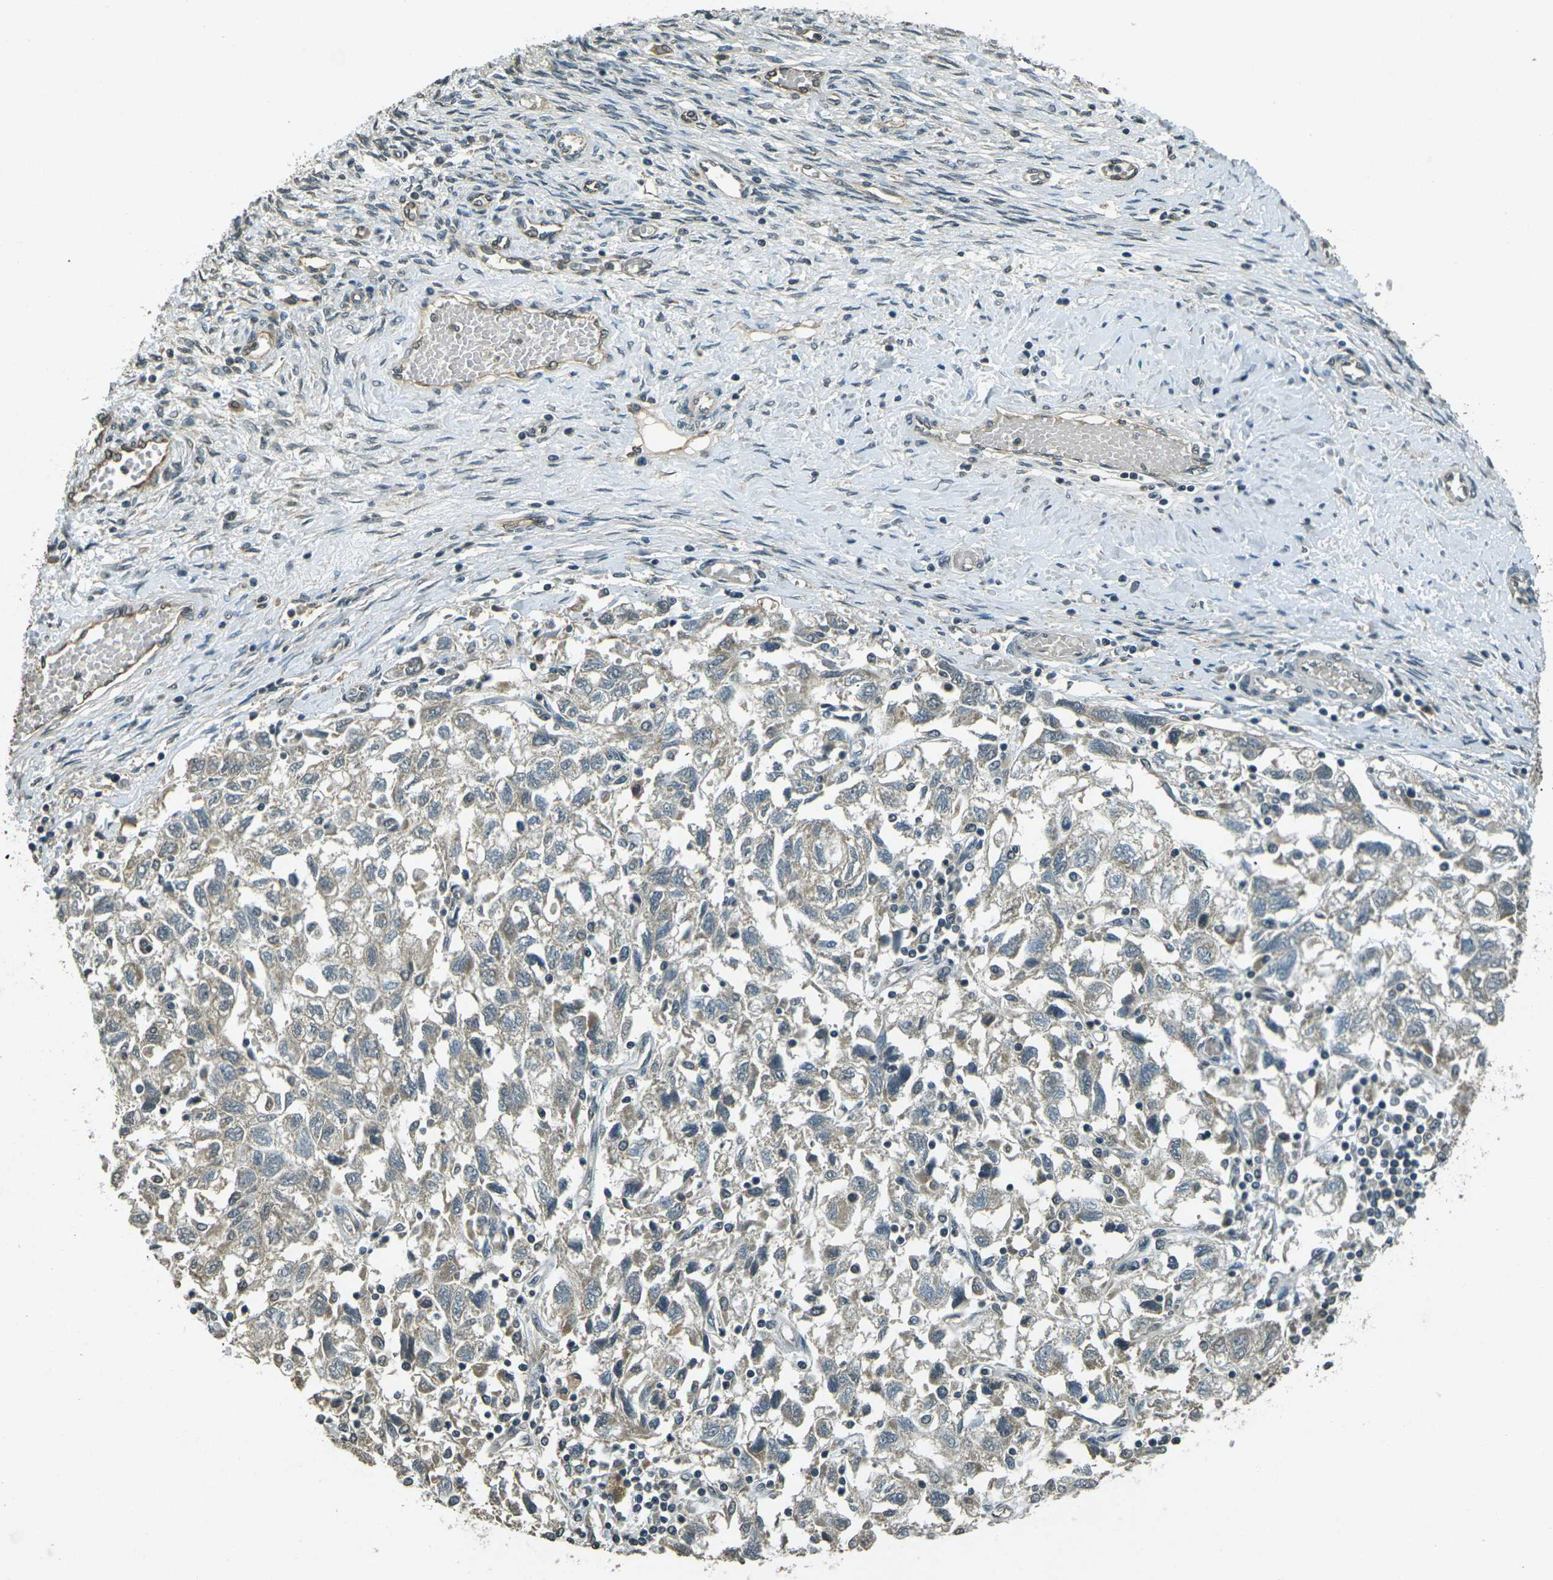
{"staining": {"intensity": "weak", "quantity": "25%-75%", "location": "cytoplasmic/membranous"}, "tissue": "ovarian cancer", "cell_type": "Tumor cells", "image_type": "cancer", "snomed": [{"axis": "morphology", "description": "Carcinoma, NOS"}, {"axis": "morphology", "description": "Cystadenocarcinoma, serous, NOS"}, {"axis": "topography", "description": "Ovary"}], "caption": "Tumor cells demonstrate low levels of weak cytoplasmic/membranous positivity in about 25%-75% of cells in human ovarian cancer (serous cystadenocarcinoma).", "gene": "PDE2A", "patient": {"sex": "female", "age": 69}}